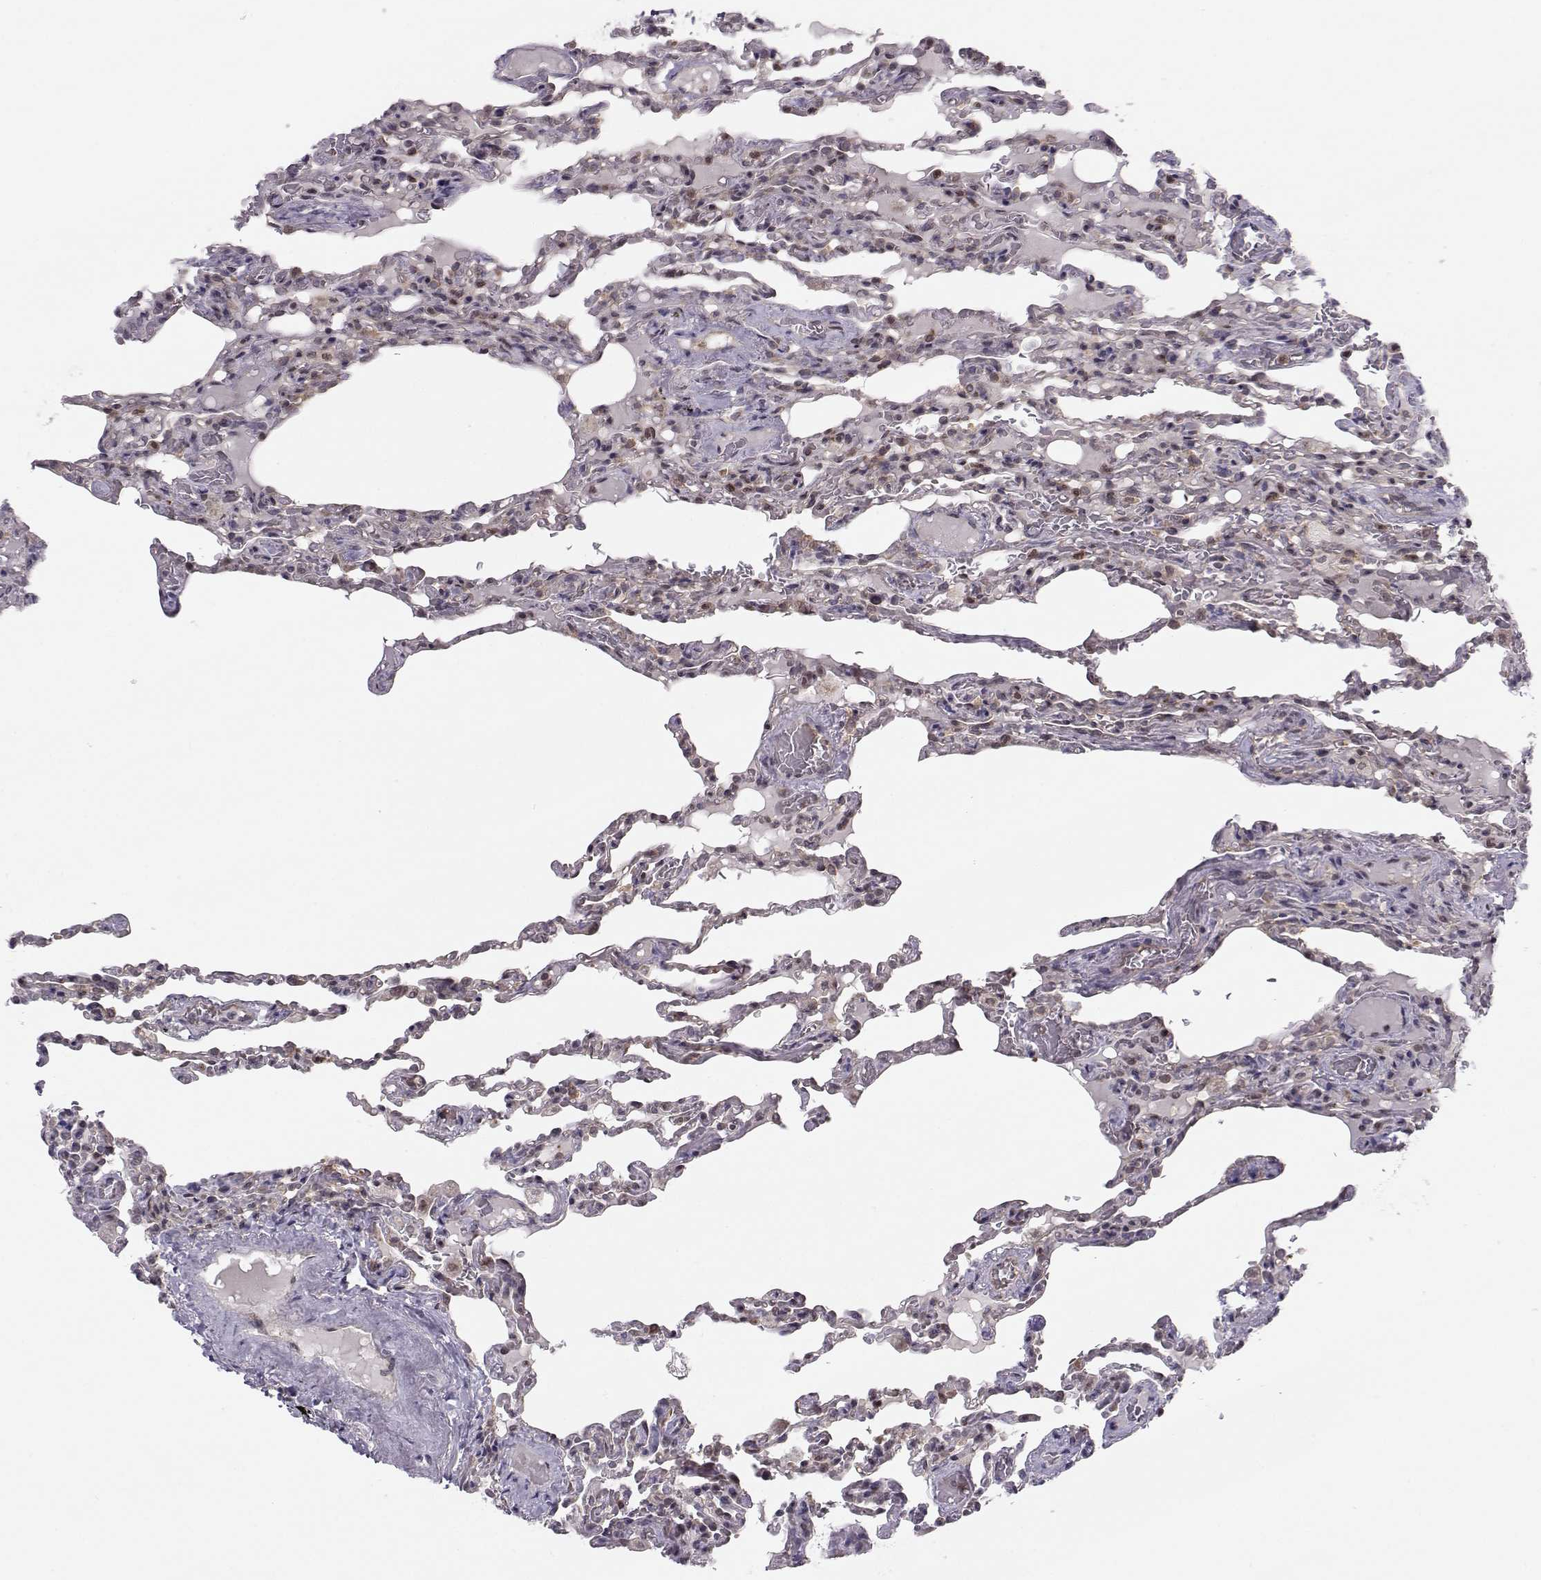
{"staining": {"intensity": "negative", "quantity": "none", "location": "none"}, "tissue": "lung", "cell_type": "Alveolar cells", "image_type": "normal", "snomed": [{"axis": "morphology", "description": "Normal tissue, NOS"}, {"axis": "topography", "description": "Lung"}], "caption": "Unremarkable lung was stained to show a protein in brown. There is no significant positivity in alveolar cells. (Stains: DAB (3,3'-diaminobenzidine) immunohistochemistry (IHC) with hematoxylin counter stain, Microscopy: brightfield microscopy at high magnification).", "gene": "KIF13B", "patient": {"sex": "female", "age": 43}}